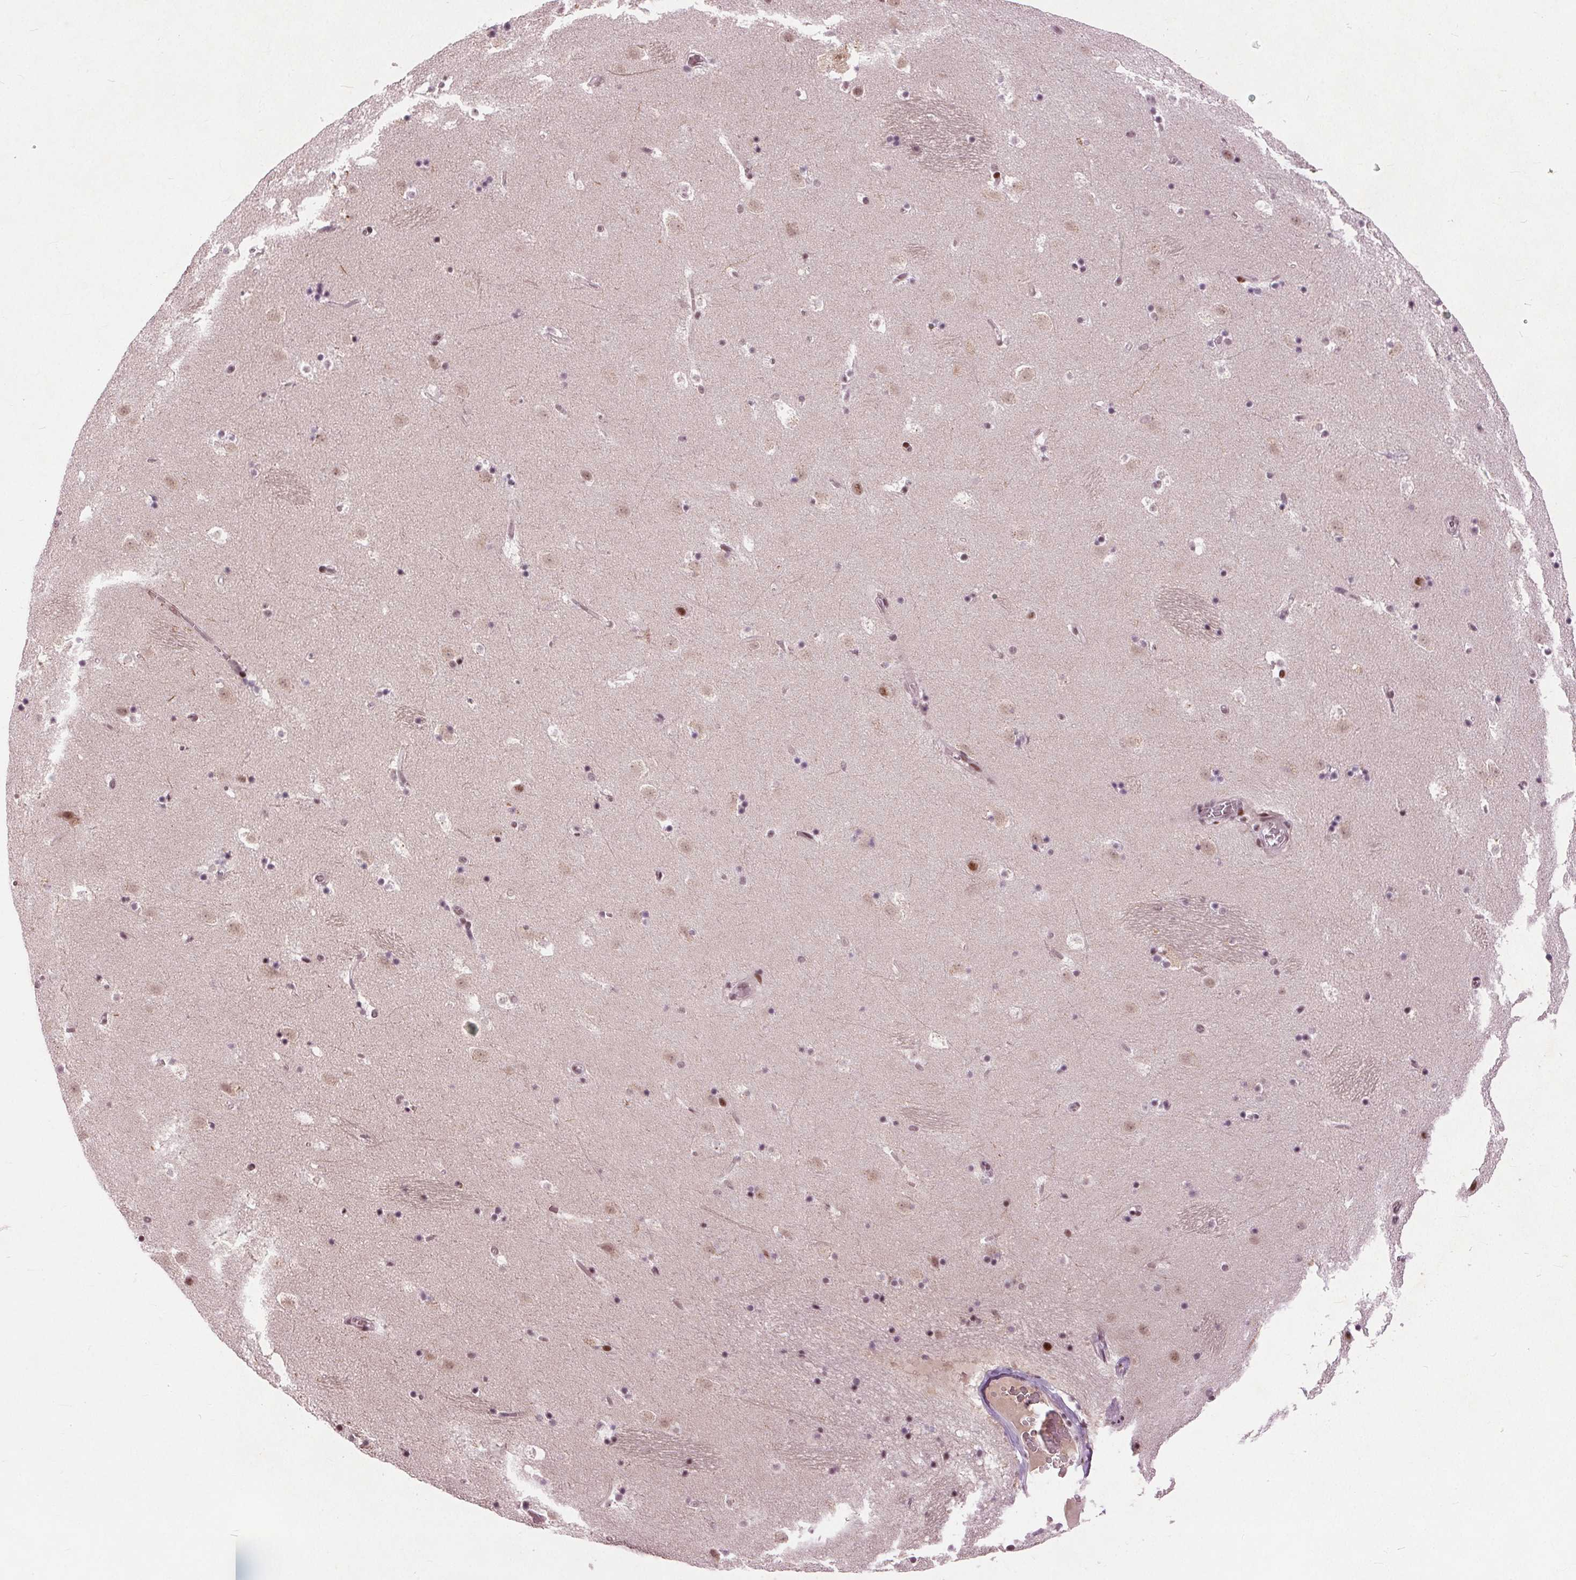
{"staining": {"intensity": "moderate", "quantity": "<25%", "location": "nuclear"}, "tissue": "caudate", "cell_type": "Glial cells", "image_type": "normal", "snomed": [{"axis": "morphology", "description": "Normal tissue, NOS"}, {"axis": "topography", "description": "Lateral ventricle wall"}], "caption": "A high-resolution photomicrograph shows immunohistochemistry staining of unremarkable caudate, which shows moderate nuclear positivity in about <25% of glial cells.", "gene": "TTC34", "patient": {"sex": "male", "age": 37}}